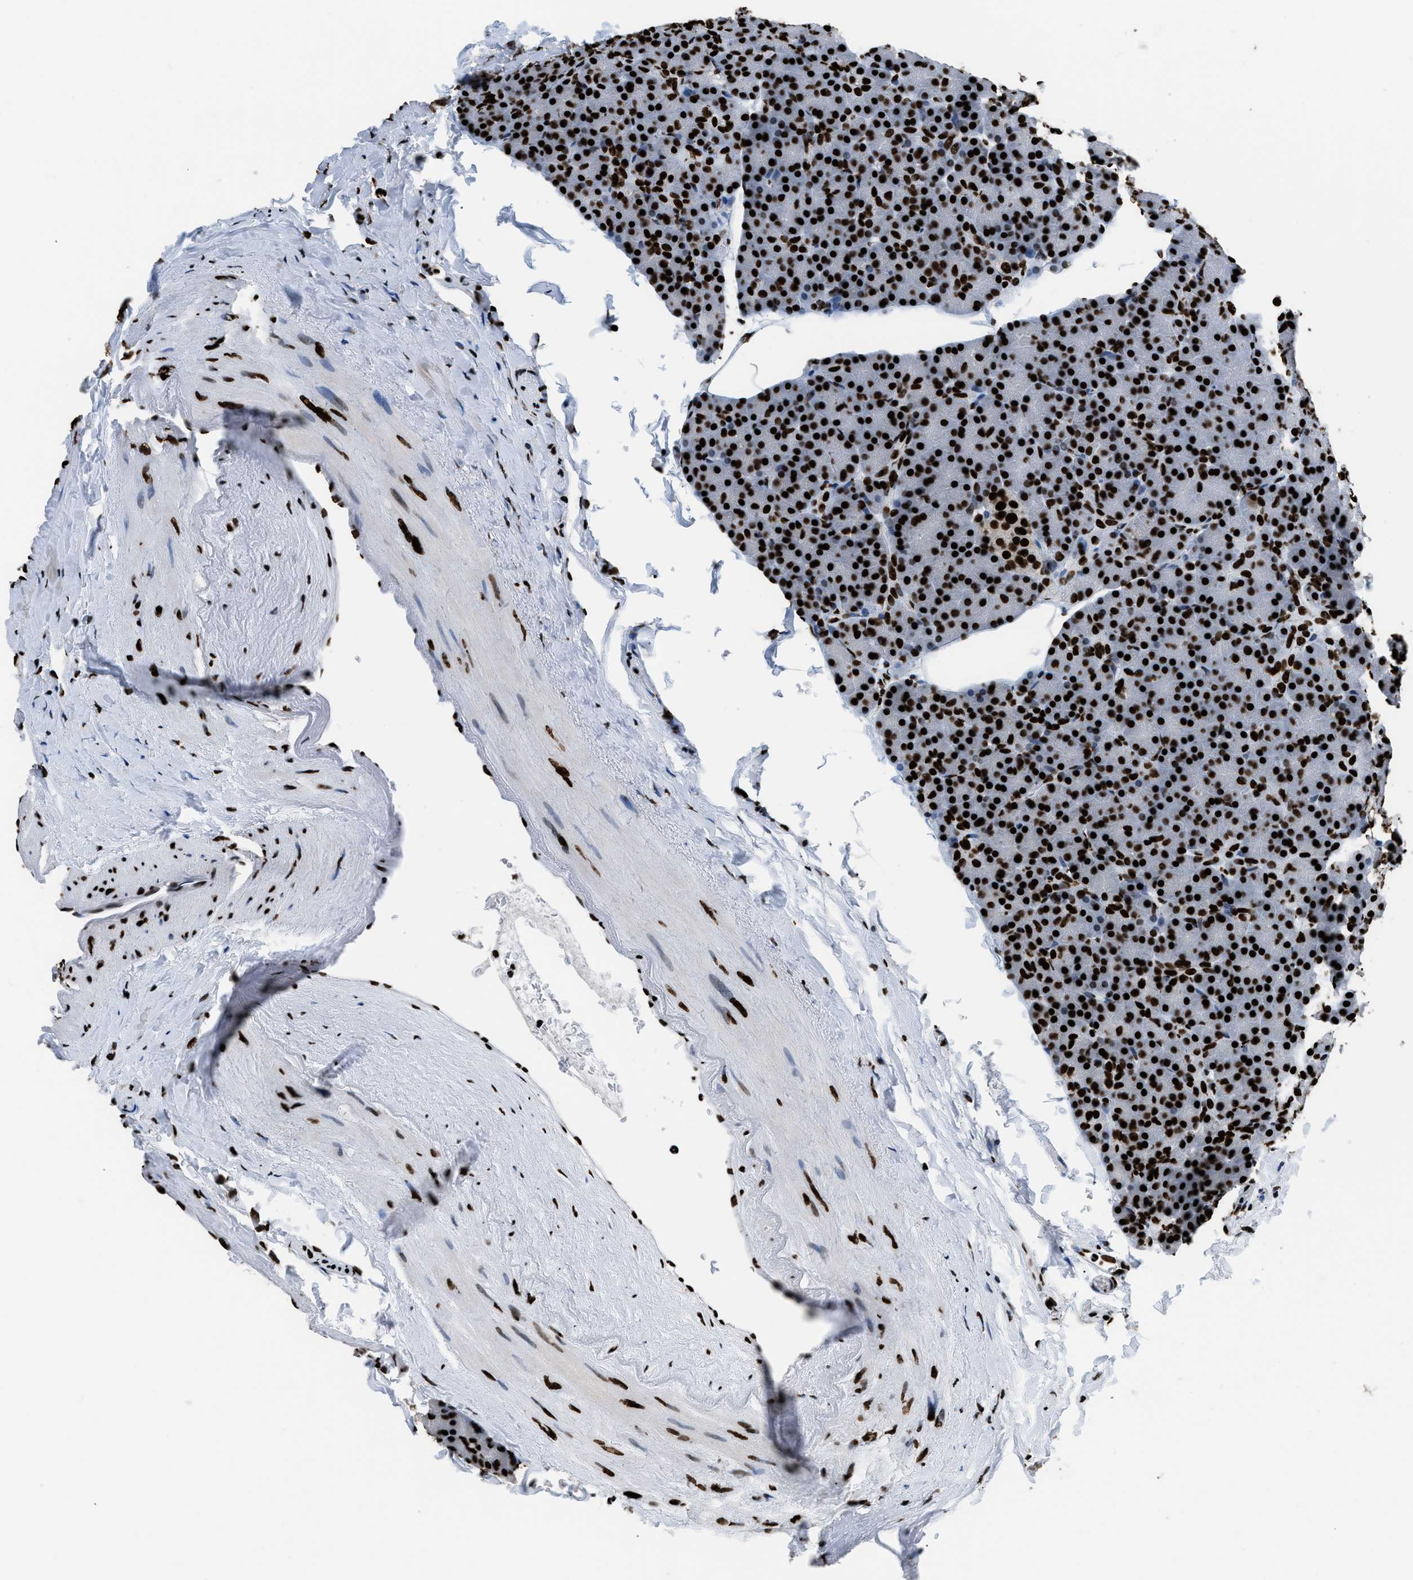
{"staining": {"intensity": "strong", "quantity": ">75%", "location": "nuclear"}, "tissue": "pancreas", "cell_type": "Exocrine glandular cells", "image_type": "normal", "snomed": [{"axis": "morphology", "description": "Normal tissue, NOS"}, {"axis": "topography", "description": "Pancreas"}], "caption": "Immunohistochemical staining of benign human pancreas displays >75% levels of strong nuclear protein staining in about >75% of exocrine glandular cells. Using DAB (3,3'-diaminobenzidine) (brown) and hematoxylin (blue) stains, captured at high magnification using brightfield microscopy.", "gene": "HNRNPM", "patient": {"sex": "female", "age": 43}}